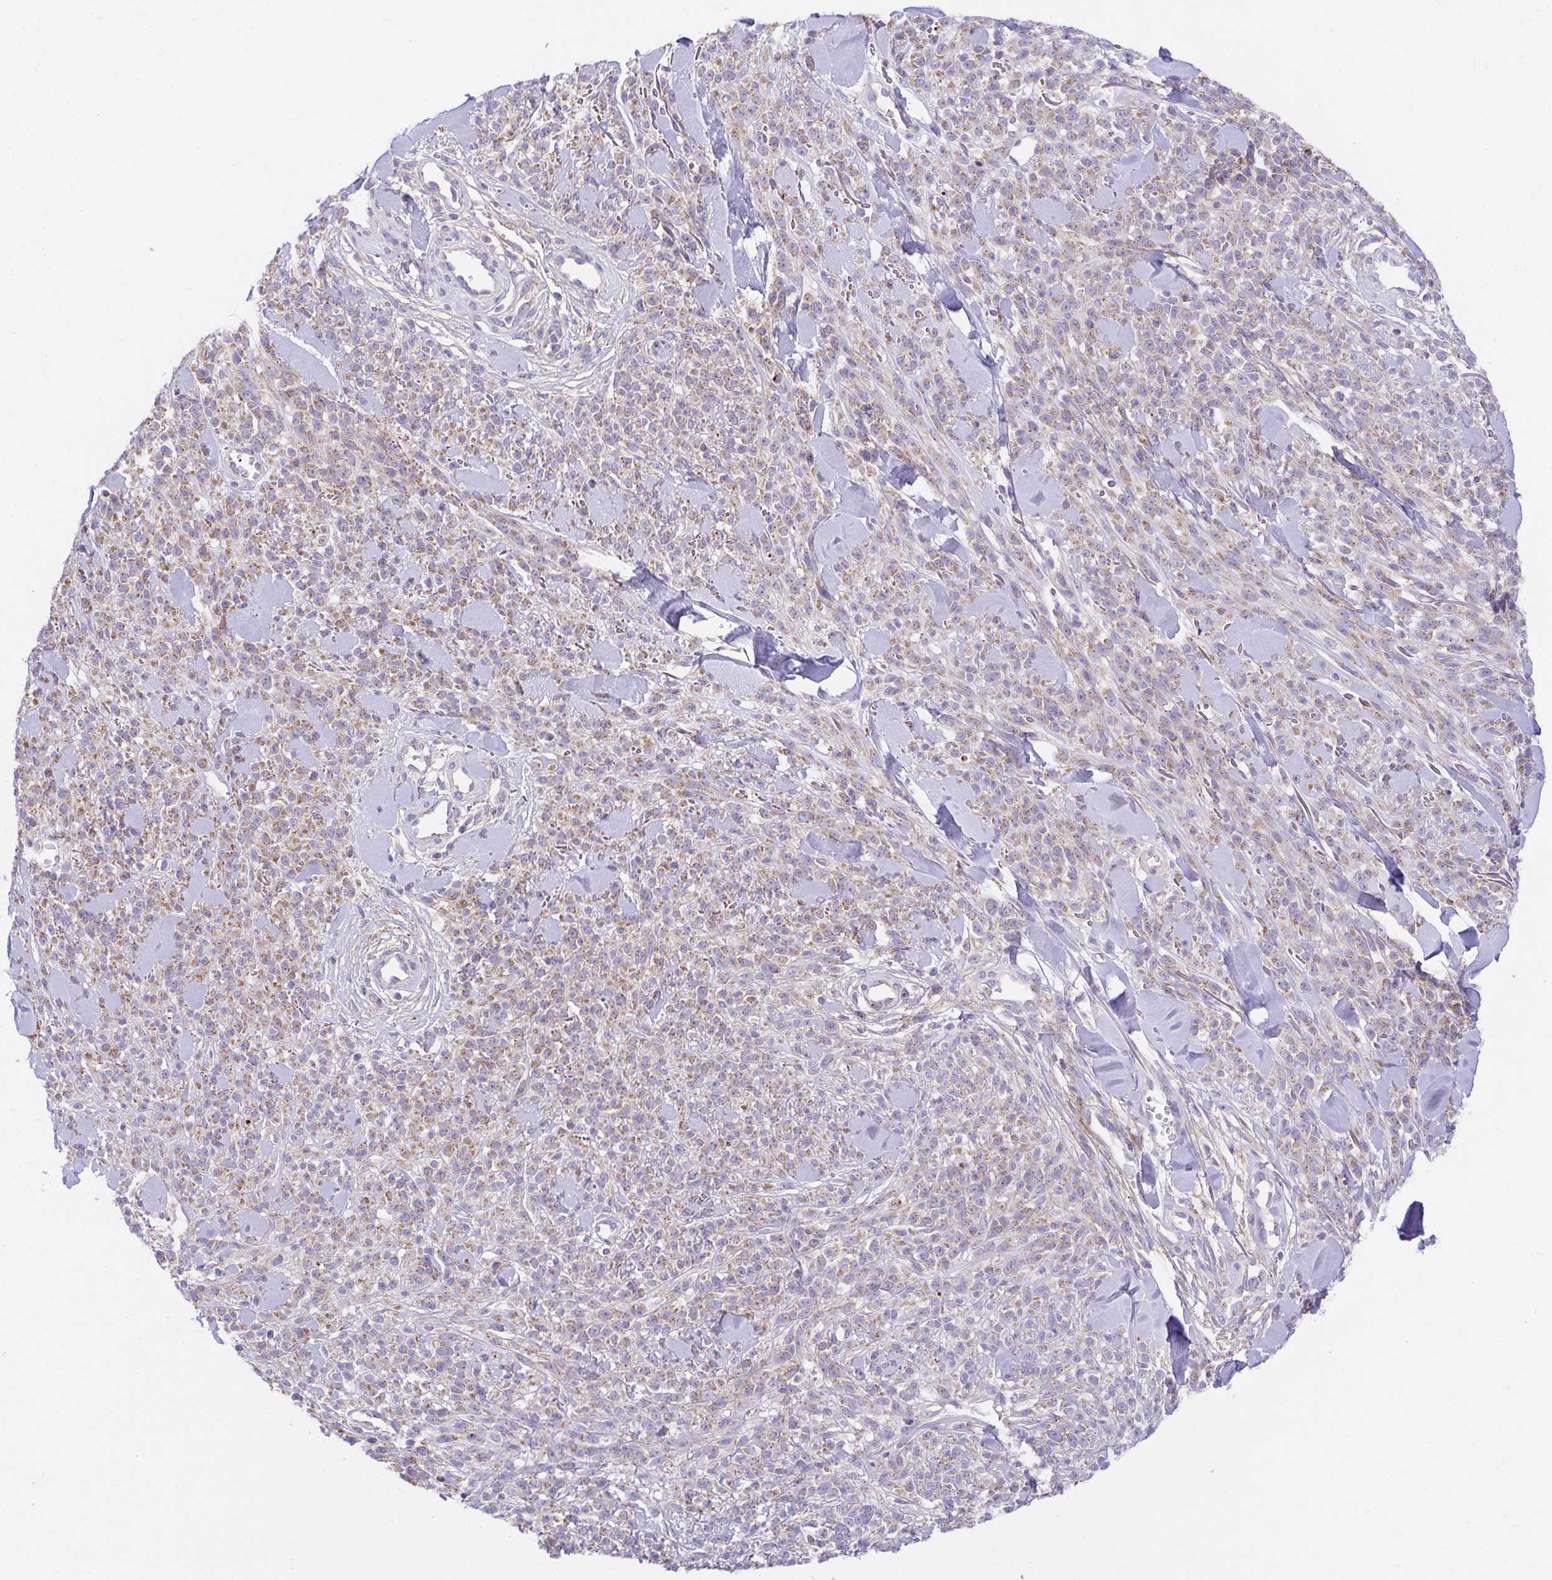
{"staining": {"intensity": "weak", "quantity": "25%-75%", "location": "cytoplasmic/membranous"}, "tissue": "melanoma", "cell_type": "Tumor cells", "image_type": "cancer", "snomed": [{"axis": "morphology", "description": "Malignant melanoma, NOS"}, {"axis": "topography", "description": "Skin"}, {"axis": "topography", "description": "Skin of trunk"}], "caption": "Weak cytoplasmic/membranous positivity is seen in approximately 25%-75% of tumor cells in melanoma.", "gene": "SLC13A1", "patient": {"sex": "male", "age": 74}}